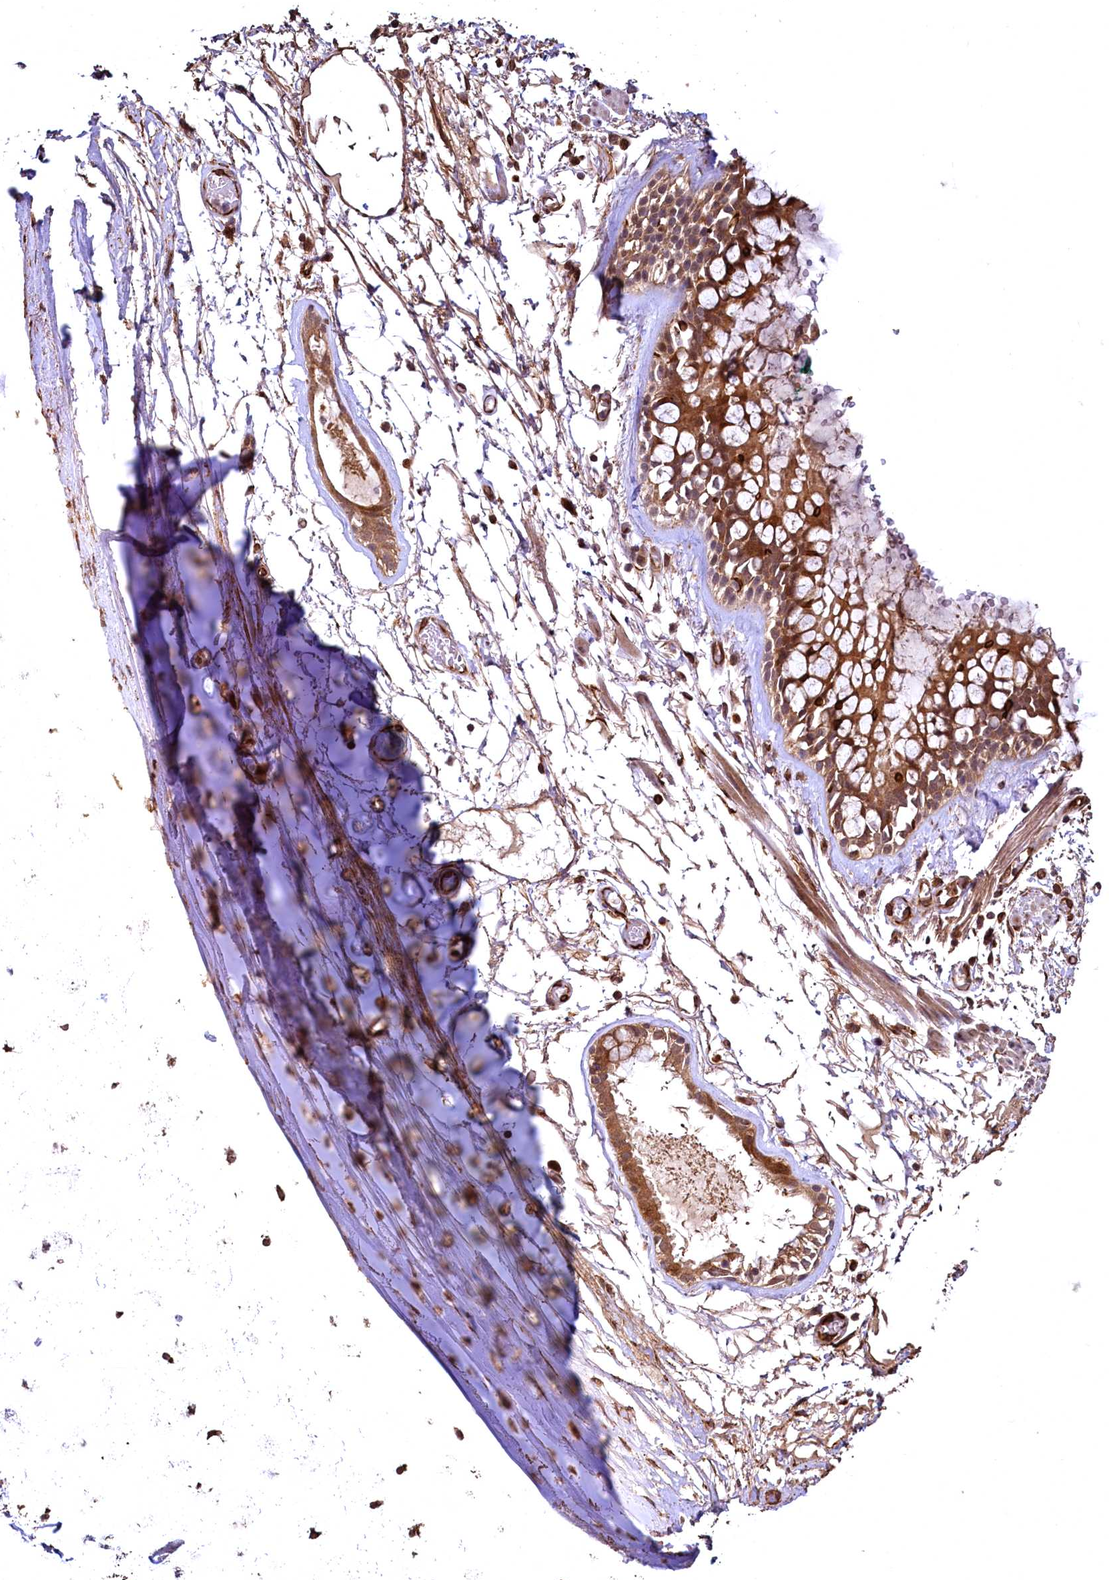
{"staining": {"intensity": "moderate", "quantity": ">75%", "location": "cytoplasmic/membranous"}, "tissue": "nasopharynx", "cell_type": "Respiratory epithelial cells", "image_type": "normal", "snomed": [{"axis": "morphology", "description": "Normal tissue, NOS"}, {"axis": "topography", "description": "Nasopharynx"}], "caption": "Brown immunohistochemical staining in unremarkable human nasopharynx displays moderate cytoplasmic/membranous positivity in about >75% of respiratory epithelial cells.", "gene": "TBCEL", "patient": {"sex": "male", "age": 32}}